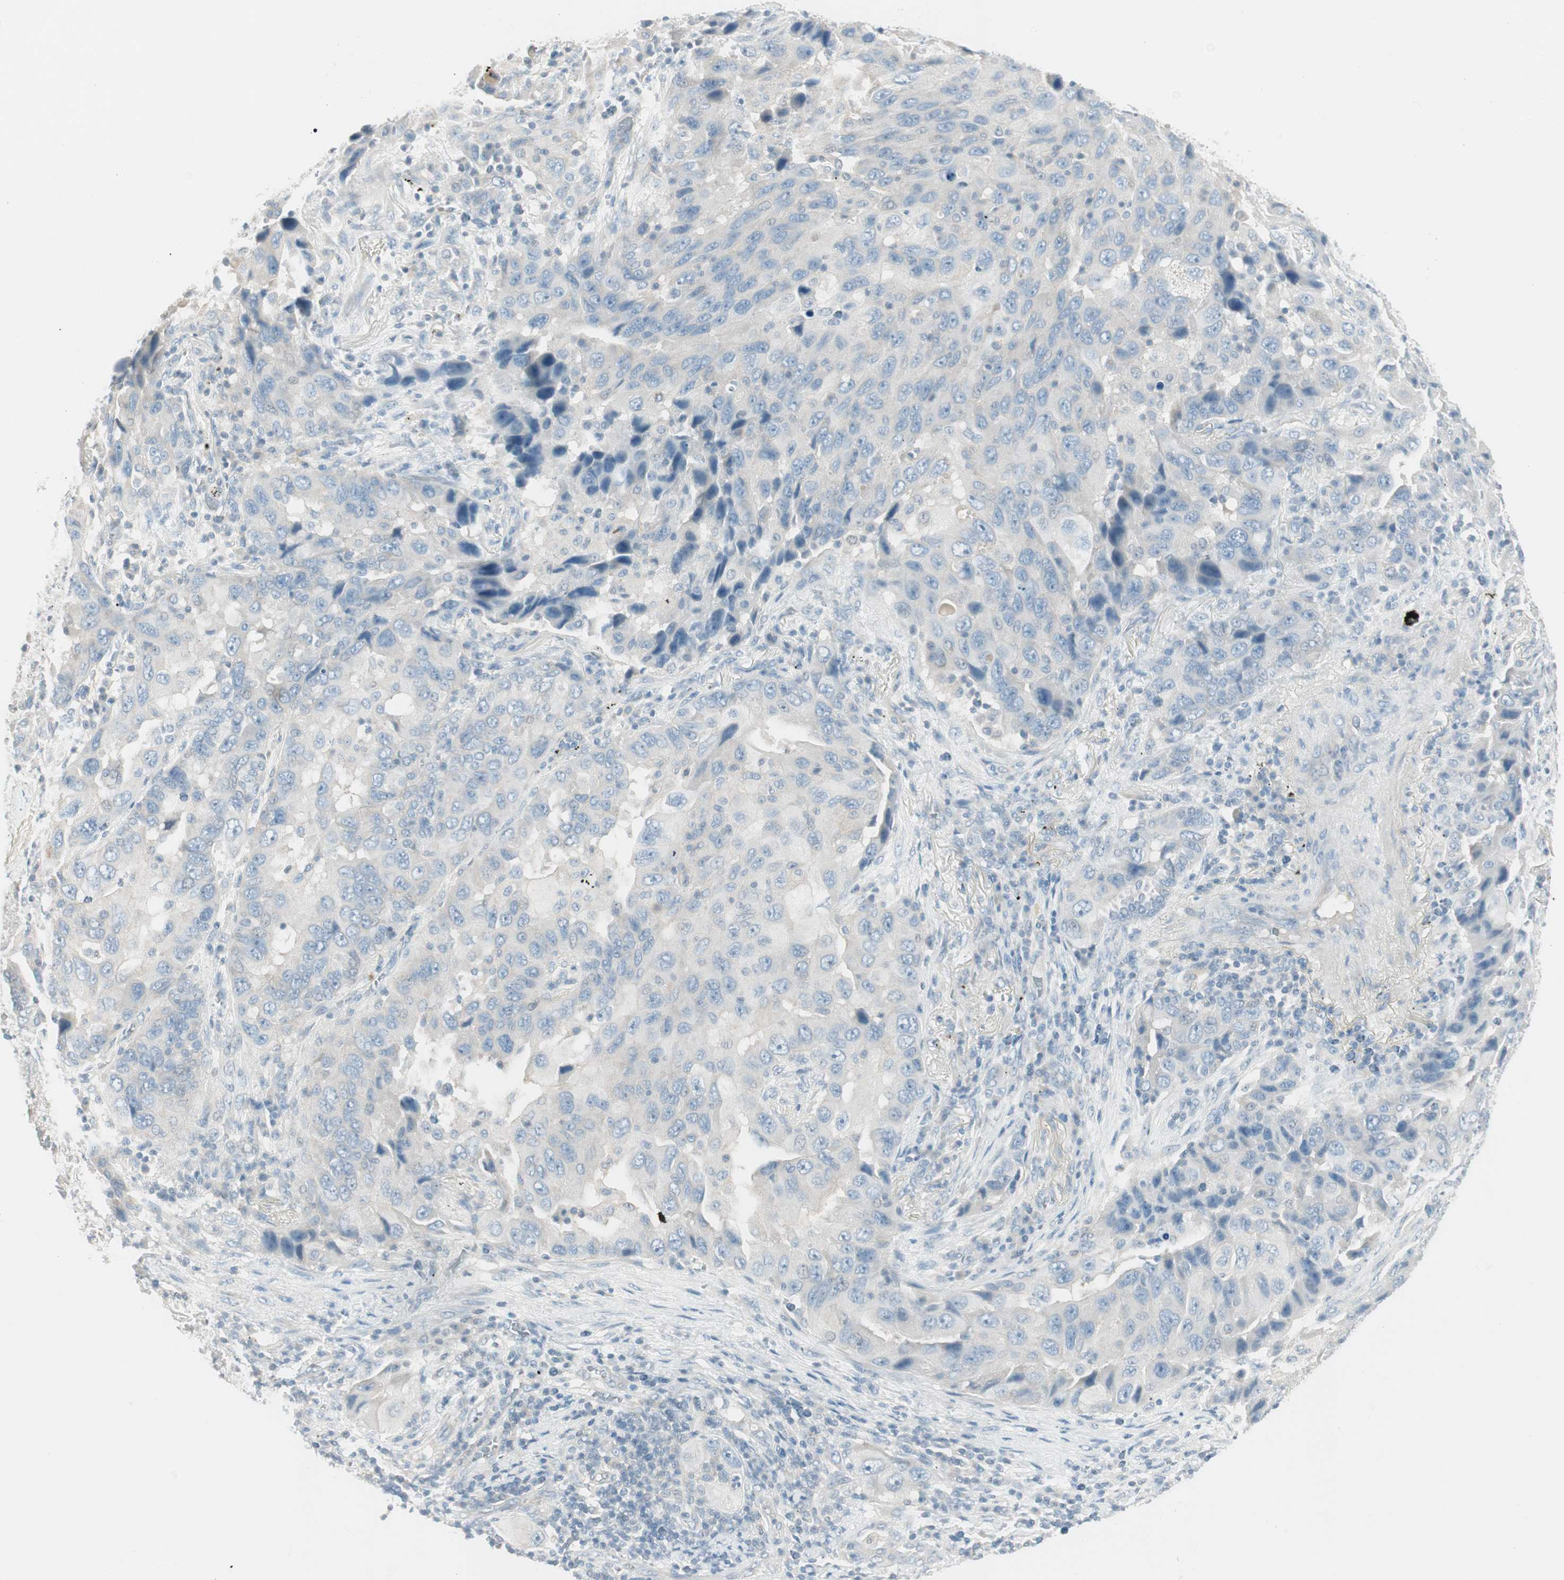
{"staining": {"intensity": "weak", "quantity": "25%-75%", "location": "cytoplasmic/membranous"}, "tissue": "lung cancer", "cell_type": "Tumor cells", "image_type": "cancer", "snomed": [{"axis": "morphology", "description": "Adenocarcinoma, NOS"}, {"axis": "topography", "description": "Lung"}], "caption": "Adenocarcinoma (lung) stained with a brown dye shows weak cytoplasmic/membranous positive staining in approximately 25%-75% of tumor cells.", "gene": "ITLN2", "patient": {"sex": "female", "age": 65}}